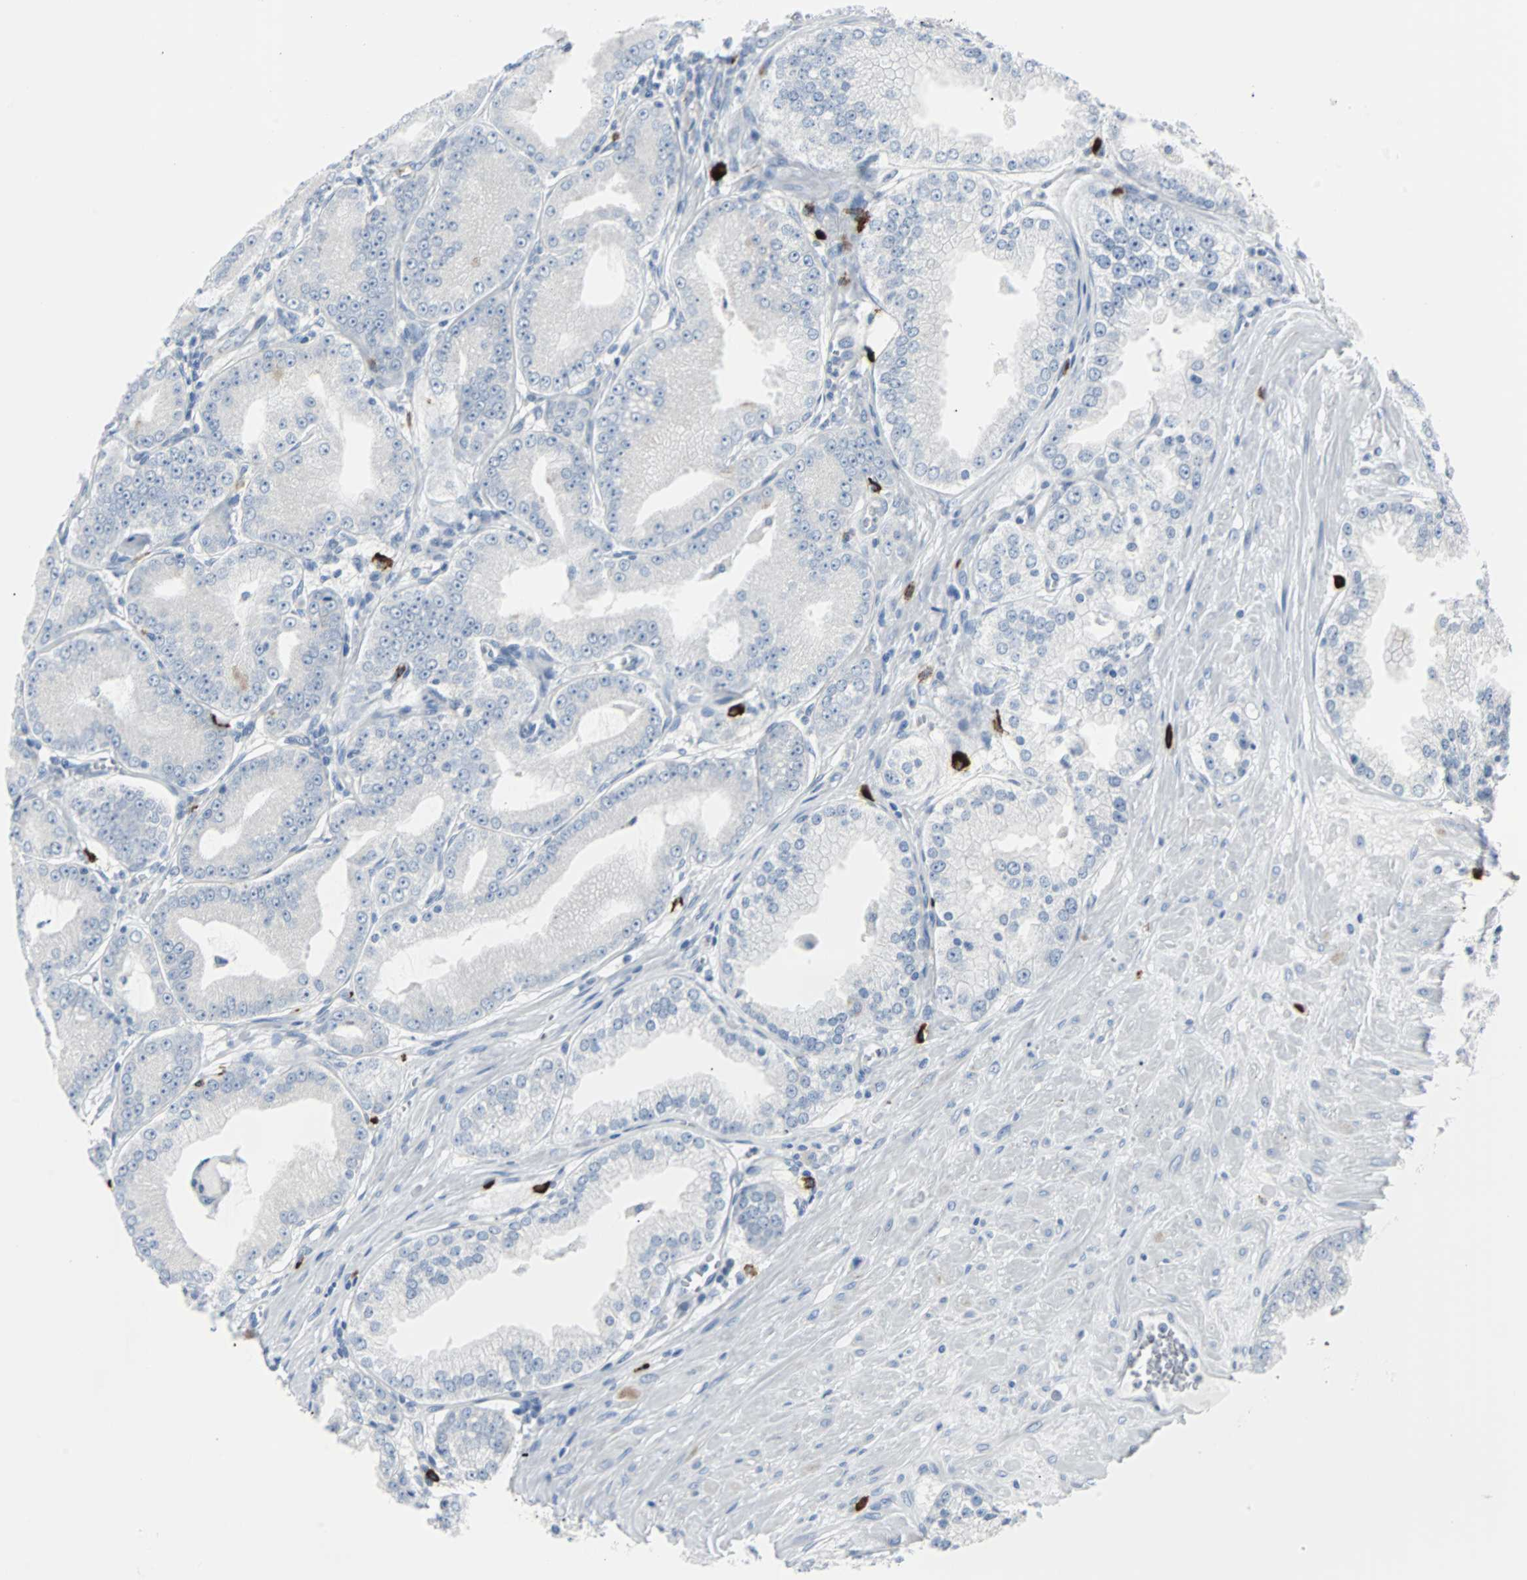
{"staining": {"intensity": "negative", "quantity": "none", "location": "none"}, "tissue": "prostate cancer", "cell_type": "Tumor cells", "image_type": "cancer", "snomed": [{"axis": "morphology", "description": "Adenocarcinoma, High grade"}, {"axis": "topography", "description": "Prostate"}], "caption": "Immunohistochemical staining of human prostate adenocarcinoma (high-grade) demonstrates no significant staining in tumor cells.", "gene": "RASA1", "patient": {"sex": "male", "age": 61}}